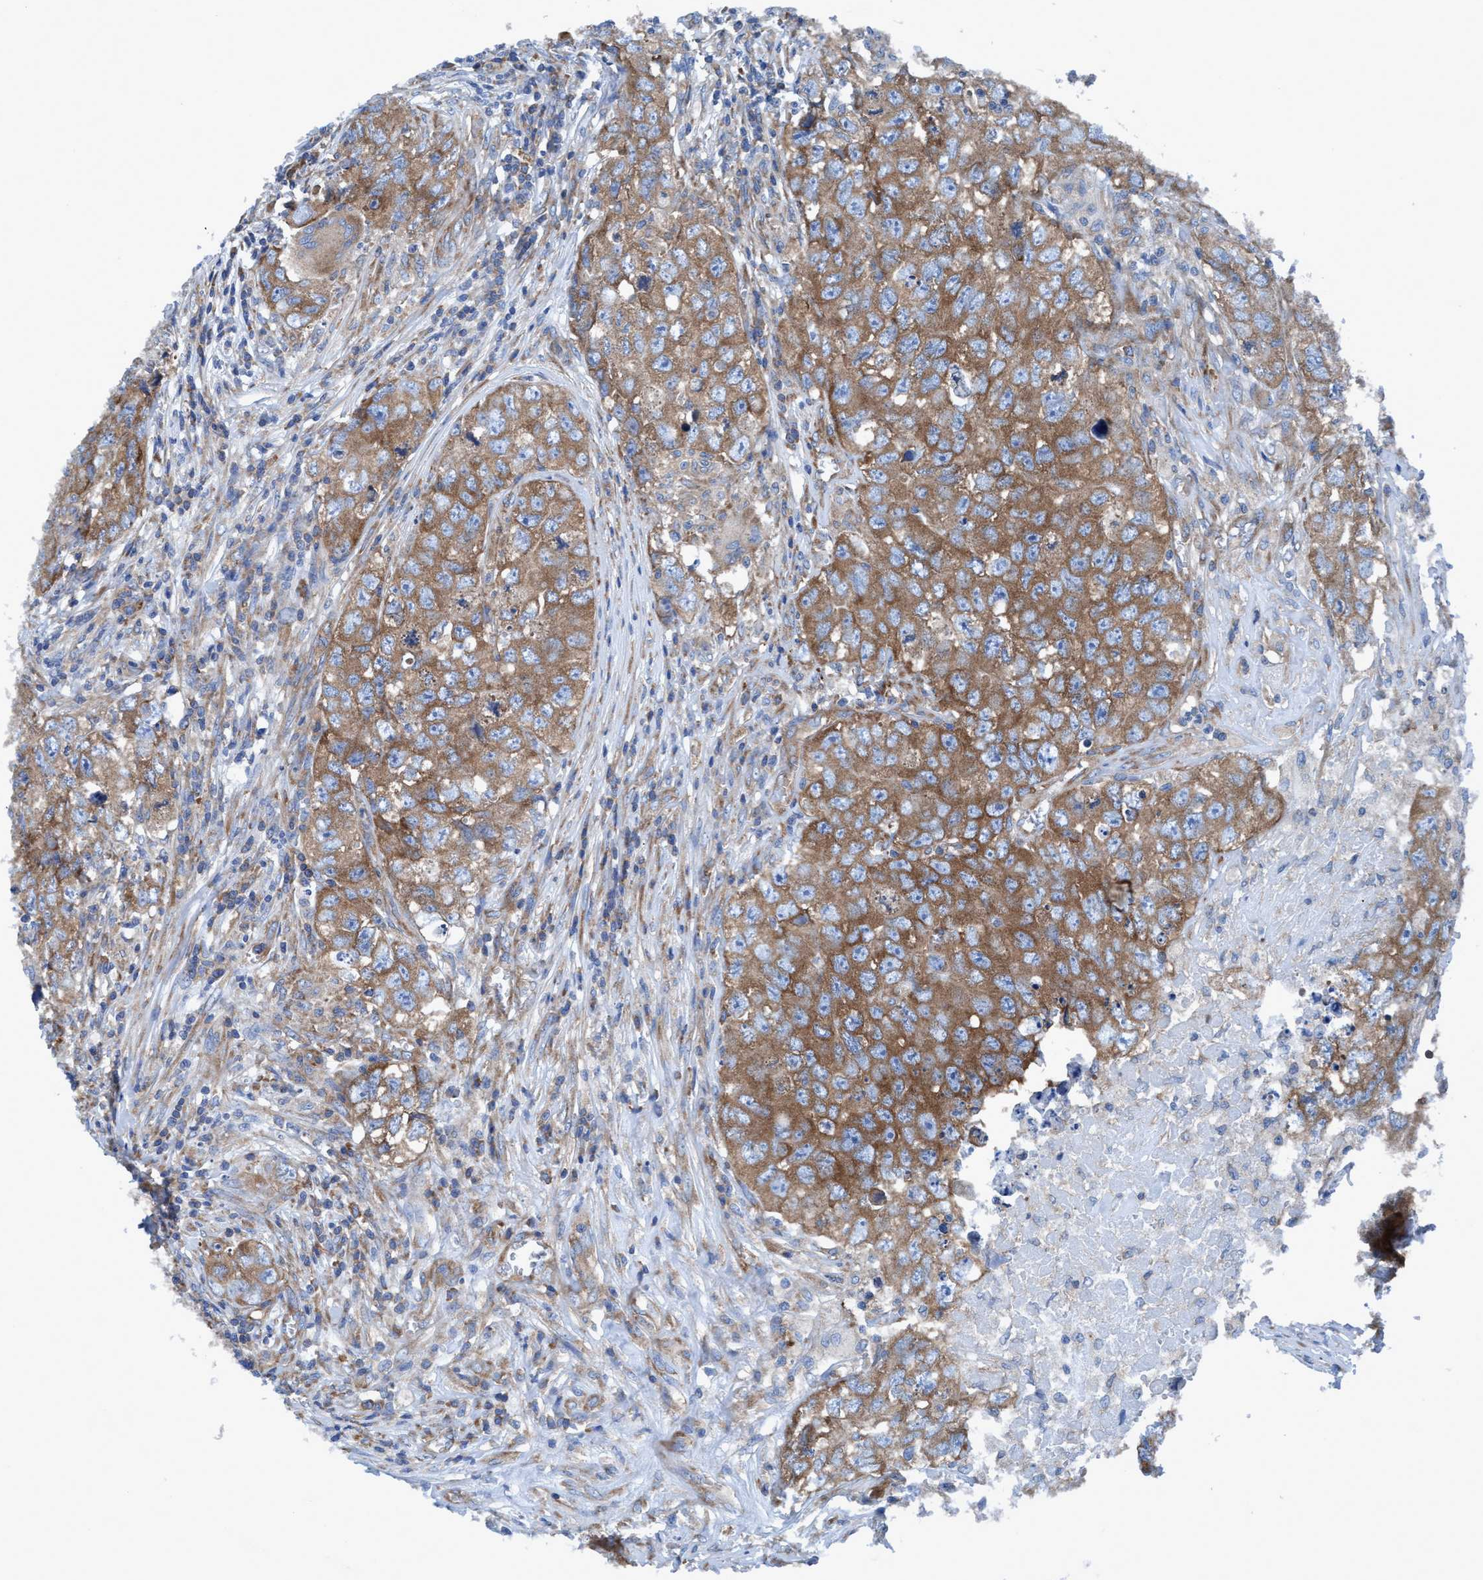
{"staining": {"intensity": "moderate", "quantity": ">75%", "location": "cytoplasmic/membranous"}, "tissue": "testis cancer", "cell_type": "Tumor cells", "image_type": "cancer", "snomed": [{"axis": "morphology", "description": "Seminoma, NOS"}, {"axis": "morphology", "description": "Carcinoma, Embryonal, NOS"}, {"axis": "topography", "description": "Testis"}], "caption": "Testis cancer (embryonal carcinoma) stained with a protein marker shows moderate staining in tumor cells.", "gene": "NMT1", "patient": {"sex": "male", "age": 43}}